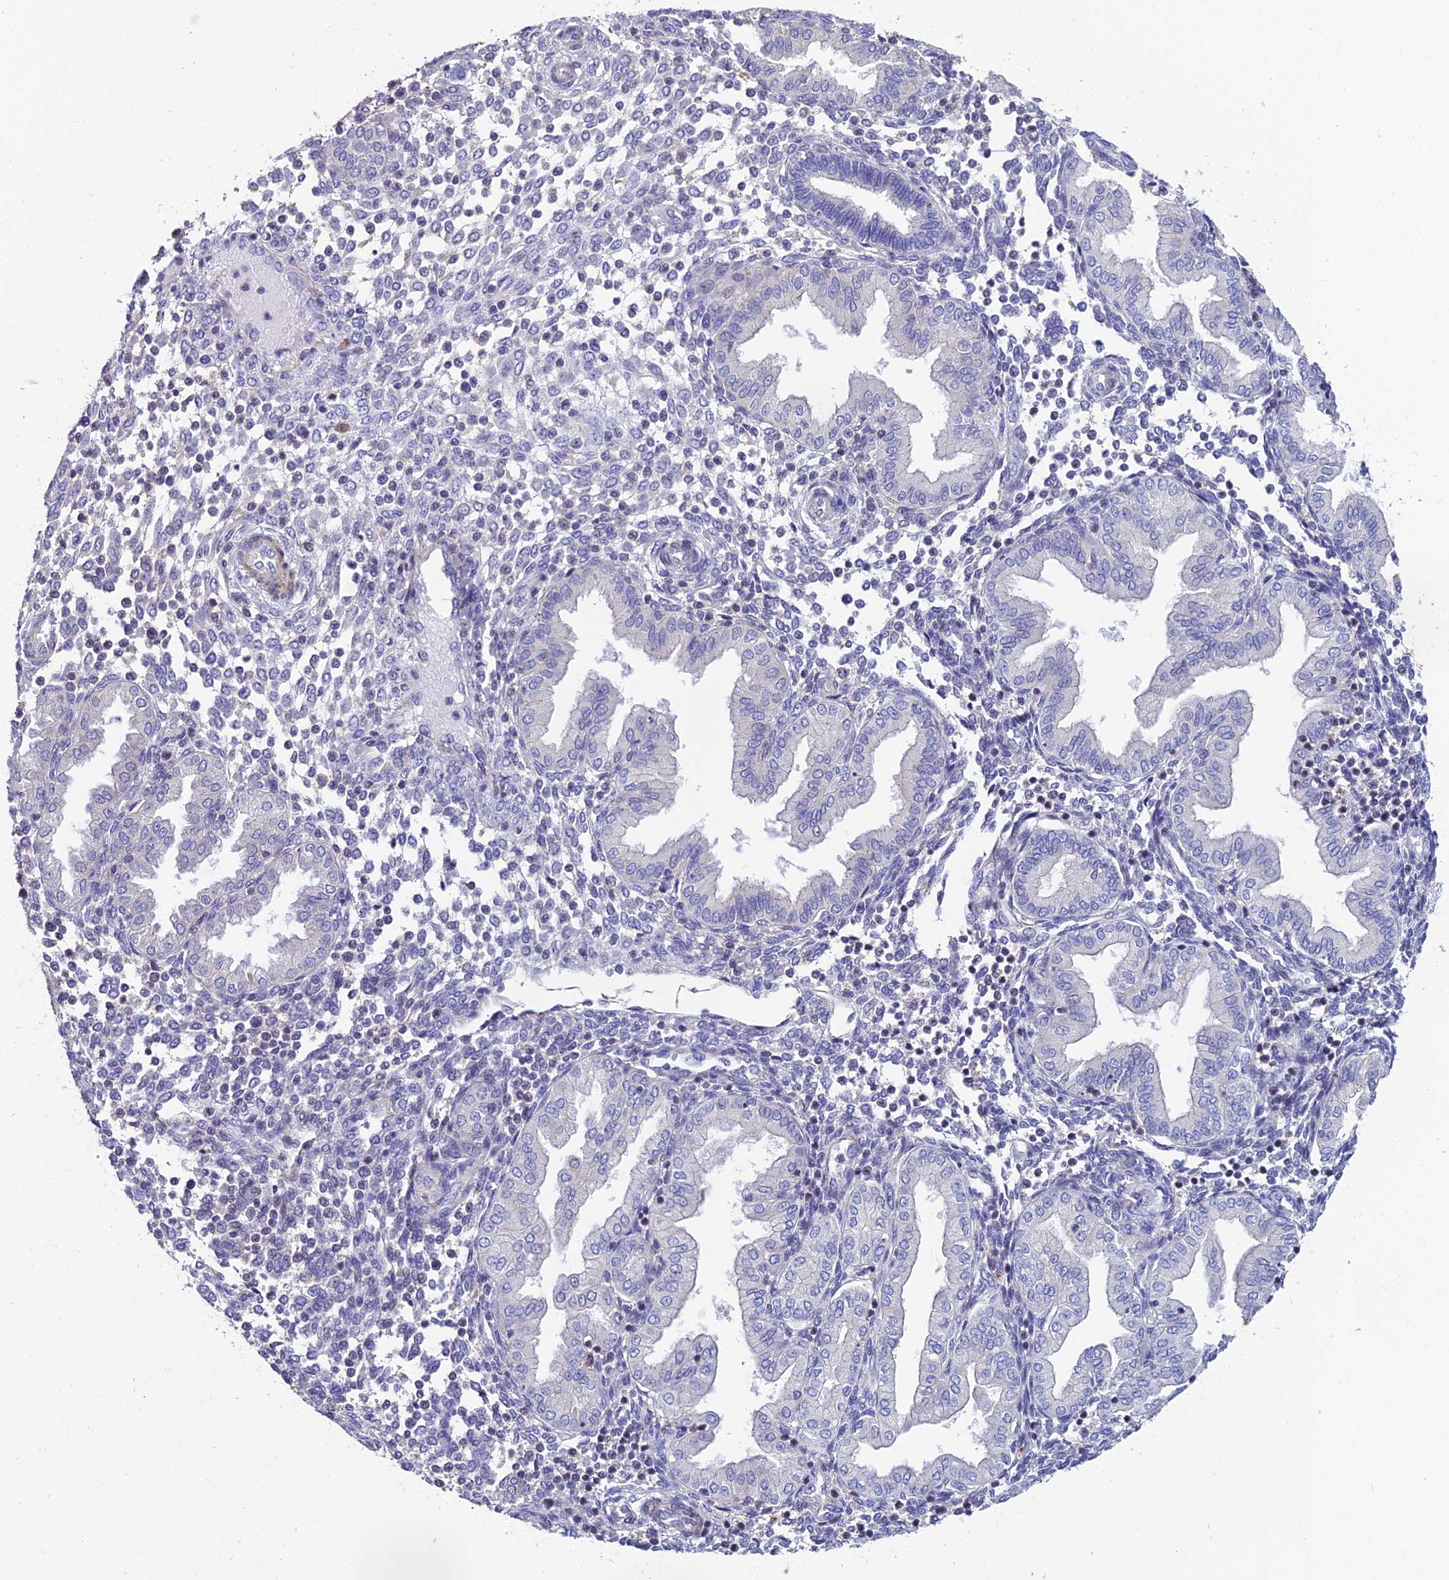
{"staining": {"intensity": "negative", "quantity": "none", "location": "none"}, "tissue": "endometrium", "cell_type": "Cells in endometrial stroma", "image_type": "normal", "snomed": [{"axis": "morphology", "description": "Normal tissue, NOS"}, {"axis": "topography", "description": "Endometrium"}], "caption": "Photomicrograph shows no significant protein positivity in cells in endometrial stroma of normal endometrium. Brightfield microscopy of immunohistochemistry stained with DAB (brown) and hematoxylin (blue), captured at high magnification.", "gene": "FAM178B", "patient": {"sex": "female", "age": 53}}